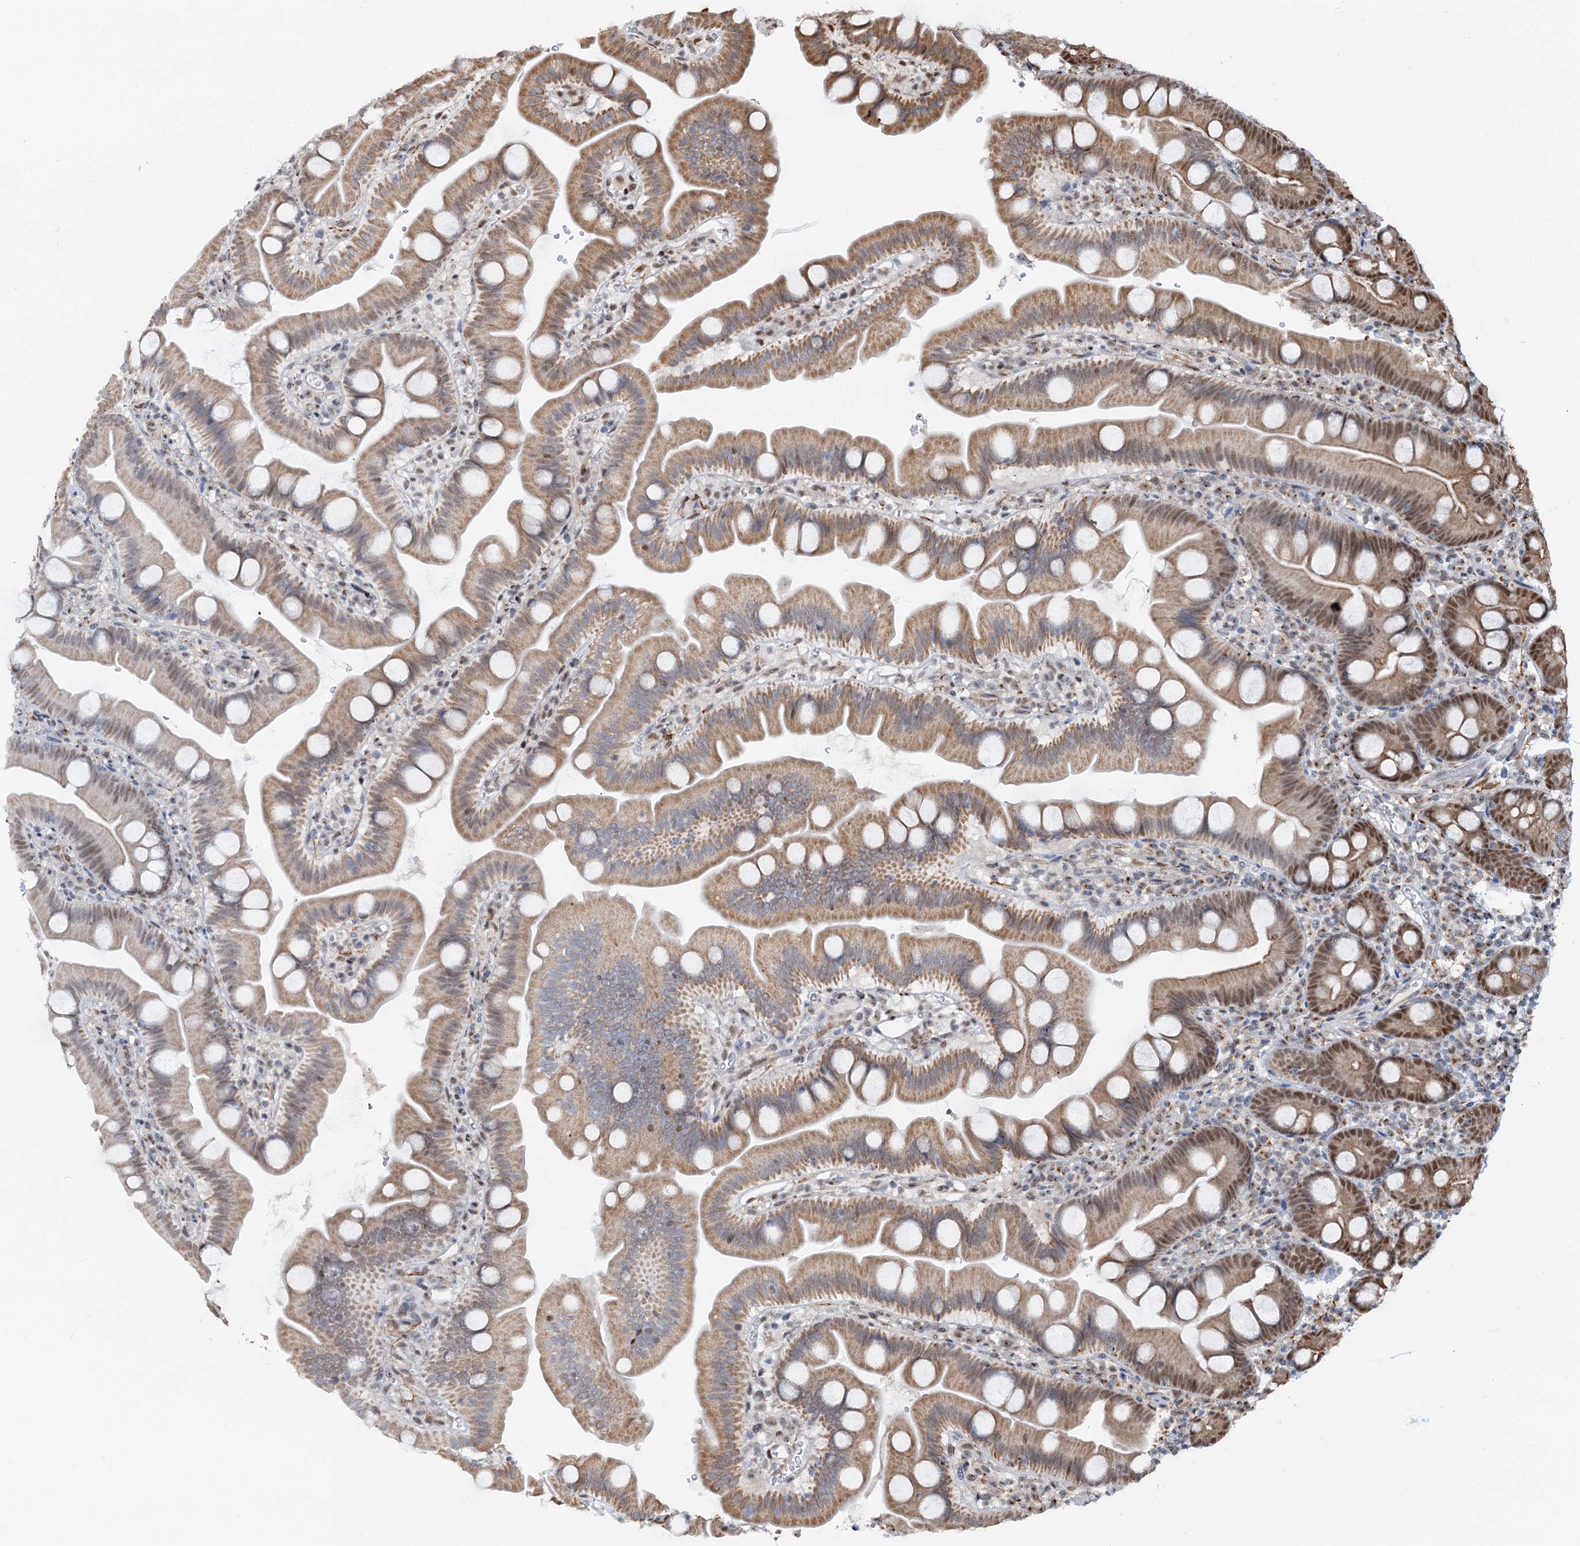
{"staining": {"intensity": "moderate", "quantity": ">75%", "location": "cytoplasmic/membranous,nuclear"}, "tissue": "small intestine", "cell_type": "Glandular cells", "image_type": "normal", "snomed": [{"axis": "morphology", "description": "Normal tissue, NOS"}, {"axis": "topography", "description": "Small intestine"}], "caption": "Immunohistochemical staining of benign small intestine shows moderate cytoplasmic/membranous,nuclear protein expression in about >75% of glandular cells.", "gene": "CFDP1", "patient": {"sex": "female", "age": 68}}